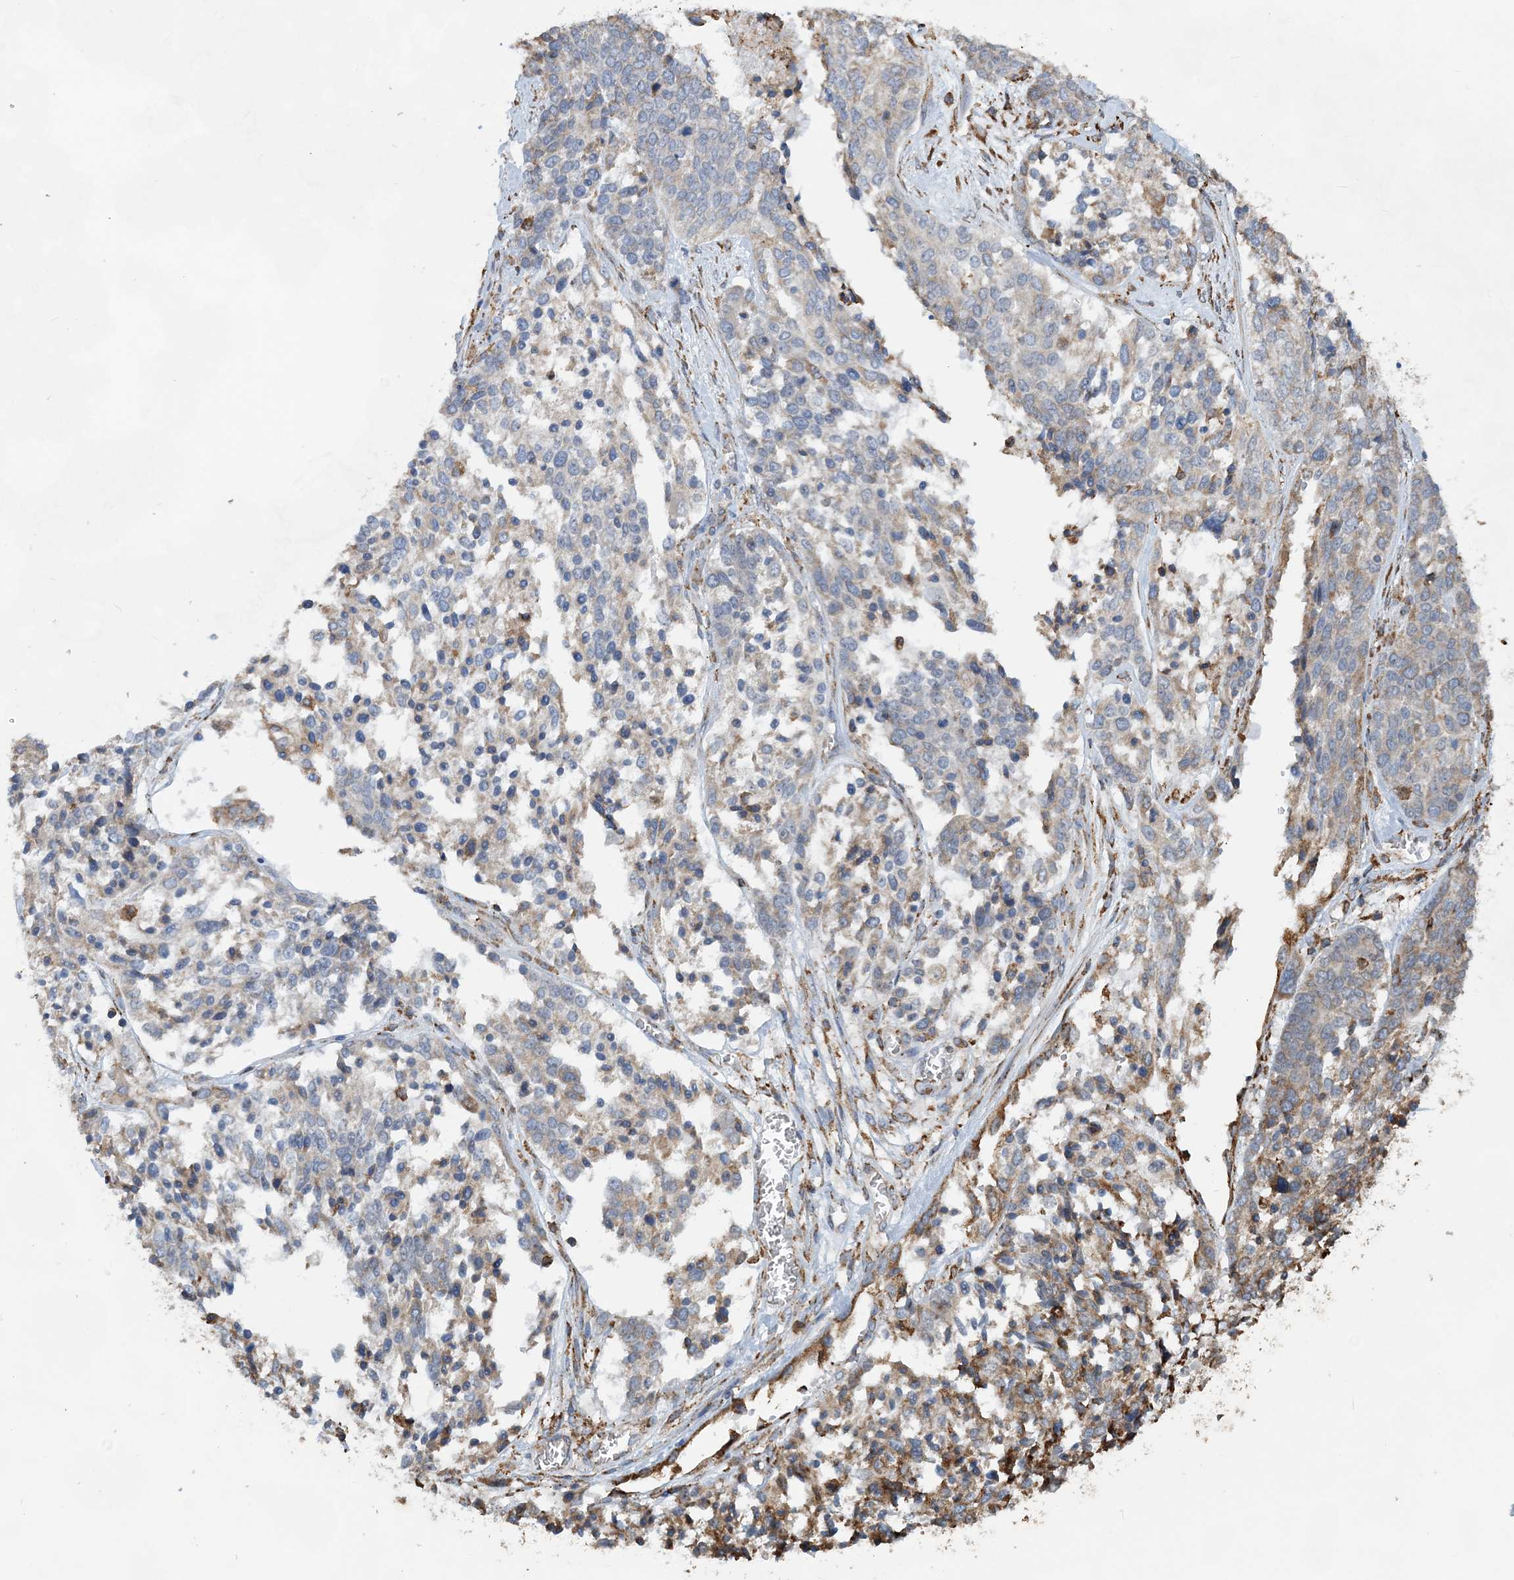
{"staining": {"intensity": "moderate", "quantity": "<25%", "location": "cytoplasmic/membranous"}, "tissue": "ovarian cancer", "cell_type": "Tumor cells", "image_type": "cancer", "snomed": [{"axis": "morphology", "description": "Cystadenocarcinoma, serous, NOS"}, {"axis": "topography", "description": "Ovary"}], "caption": "Immunohistochemical staining of ovarian cancer exhibits moderate cytoplasmic/membranous protein staining in approximately <25% of tumor cells.", "gene": "WDR12", "patient": {"sex": "female", "age": 44}}